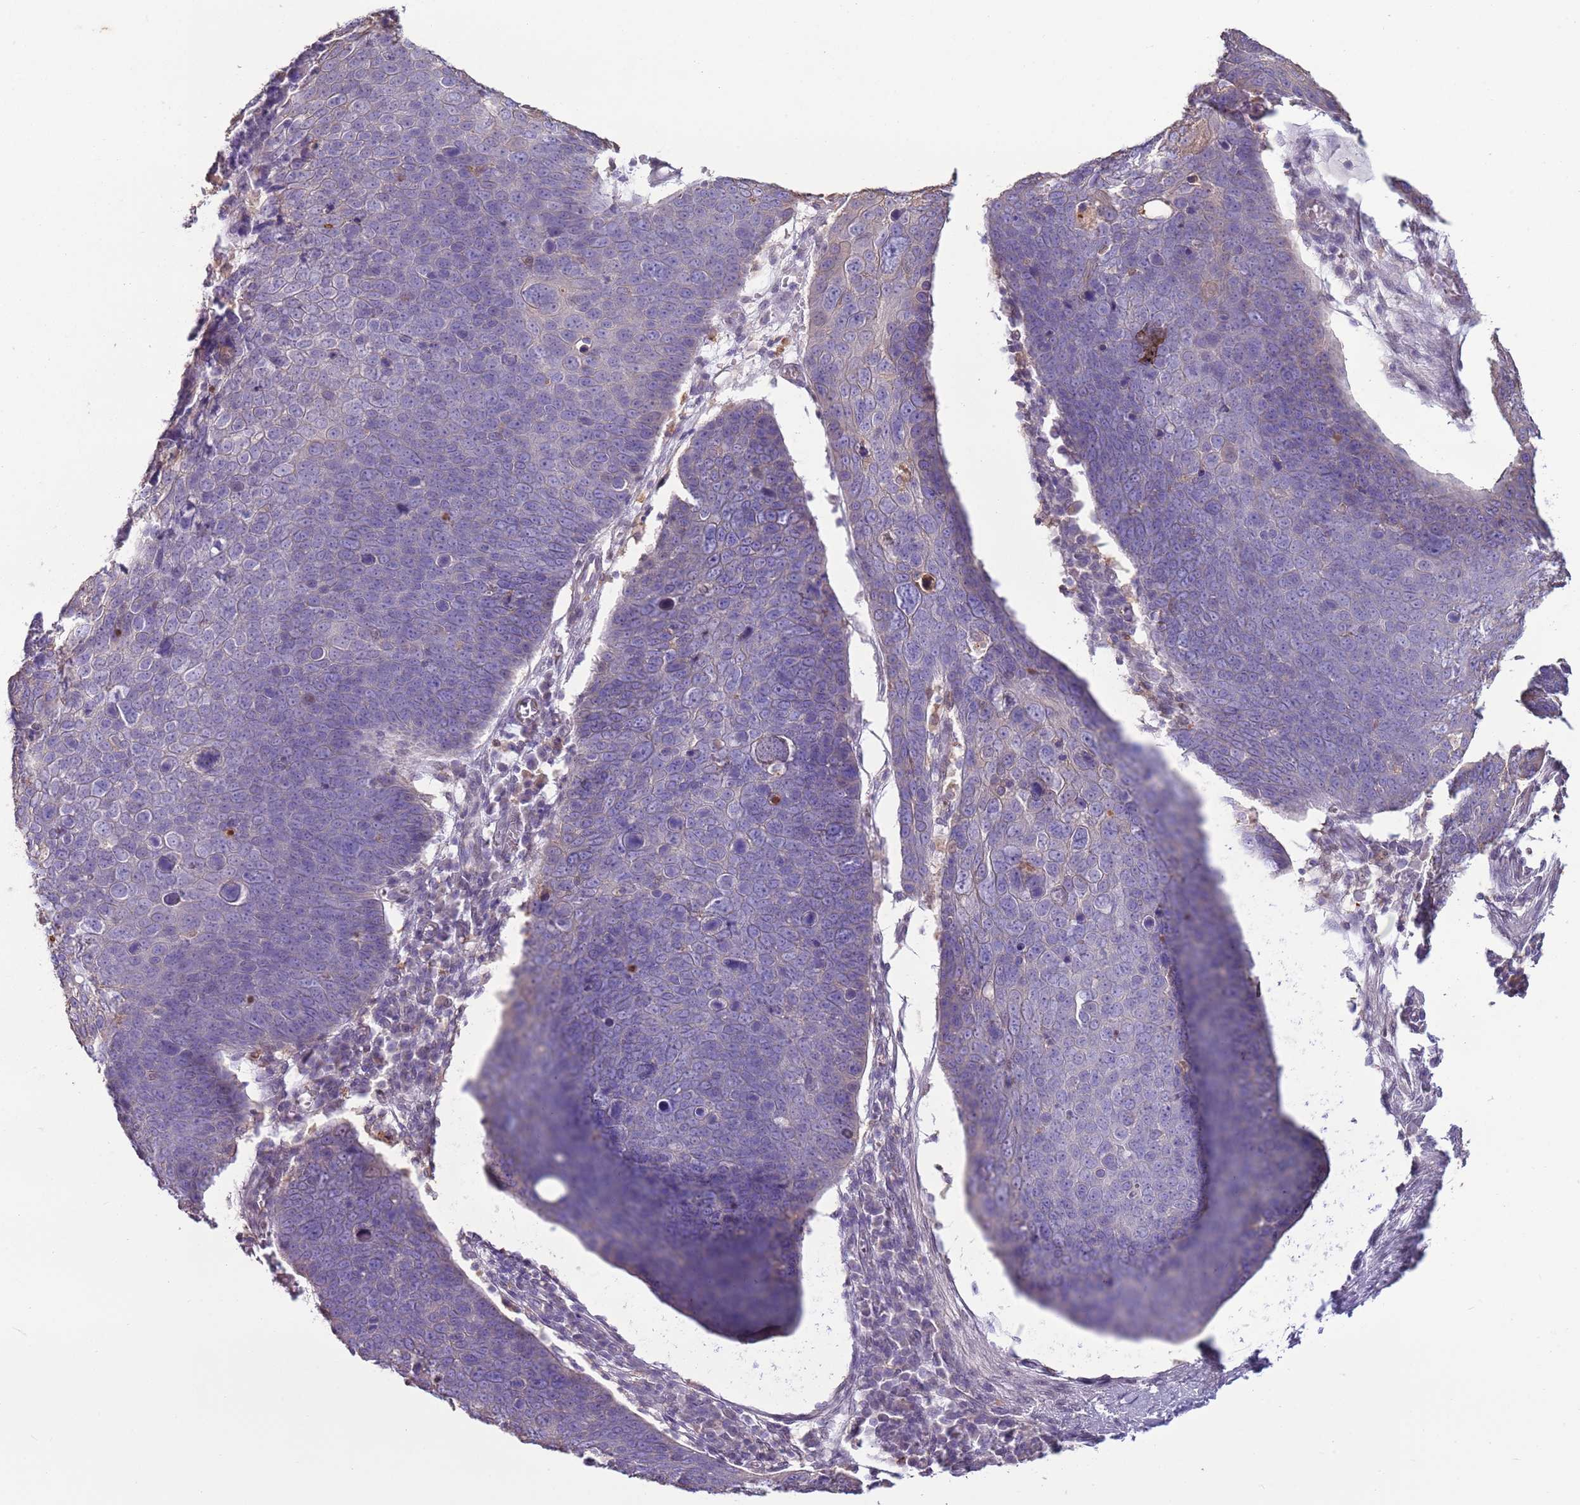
{"staining": {"intensity": "negative", "quantity": "none", "location": "none"}, "tissue": "skin cancer", "cell_type": "Tumor cells", "image_type": "cancer", "snomed": [{"axis": "morphology", "description": "Squamous cell carcinoma, NOS"}, {"axis": "topography", "description": "Skin"}], "caption": "High magnification brightfield microscopy of squamous cell carcinoma (skin) stained with DAB (brown) and counterstained with hematoxylin (blue): tumor cells show no significant expression. (DAB immunohistochemistry with hematoxylin counter stain).", "gene": "CAPN9", "patient": {"sex": "male", "age": 71}}